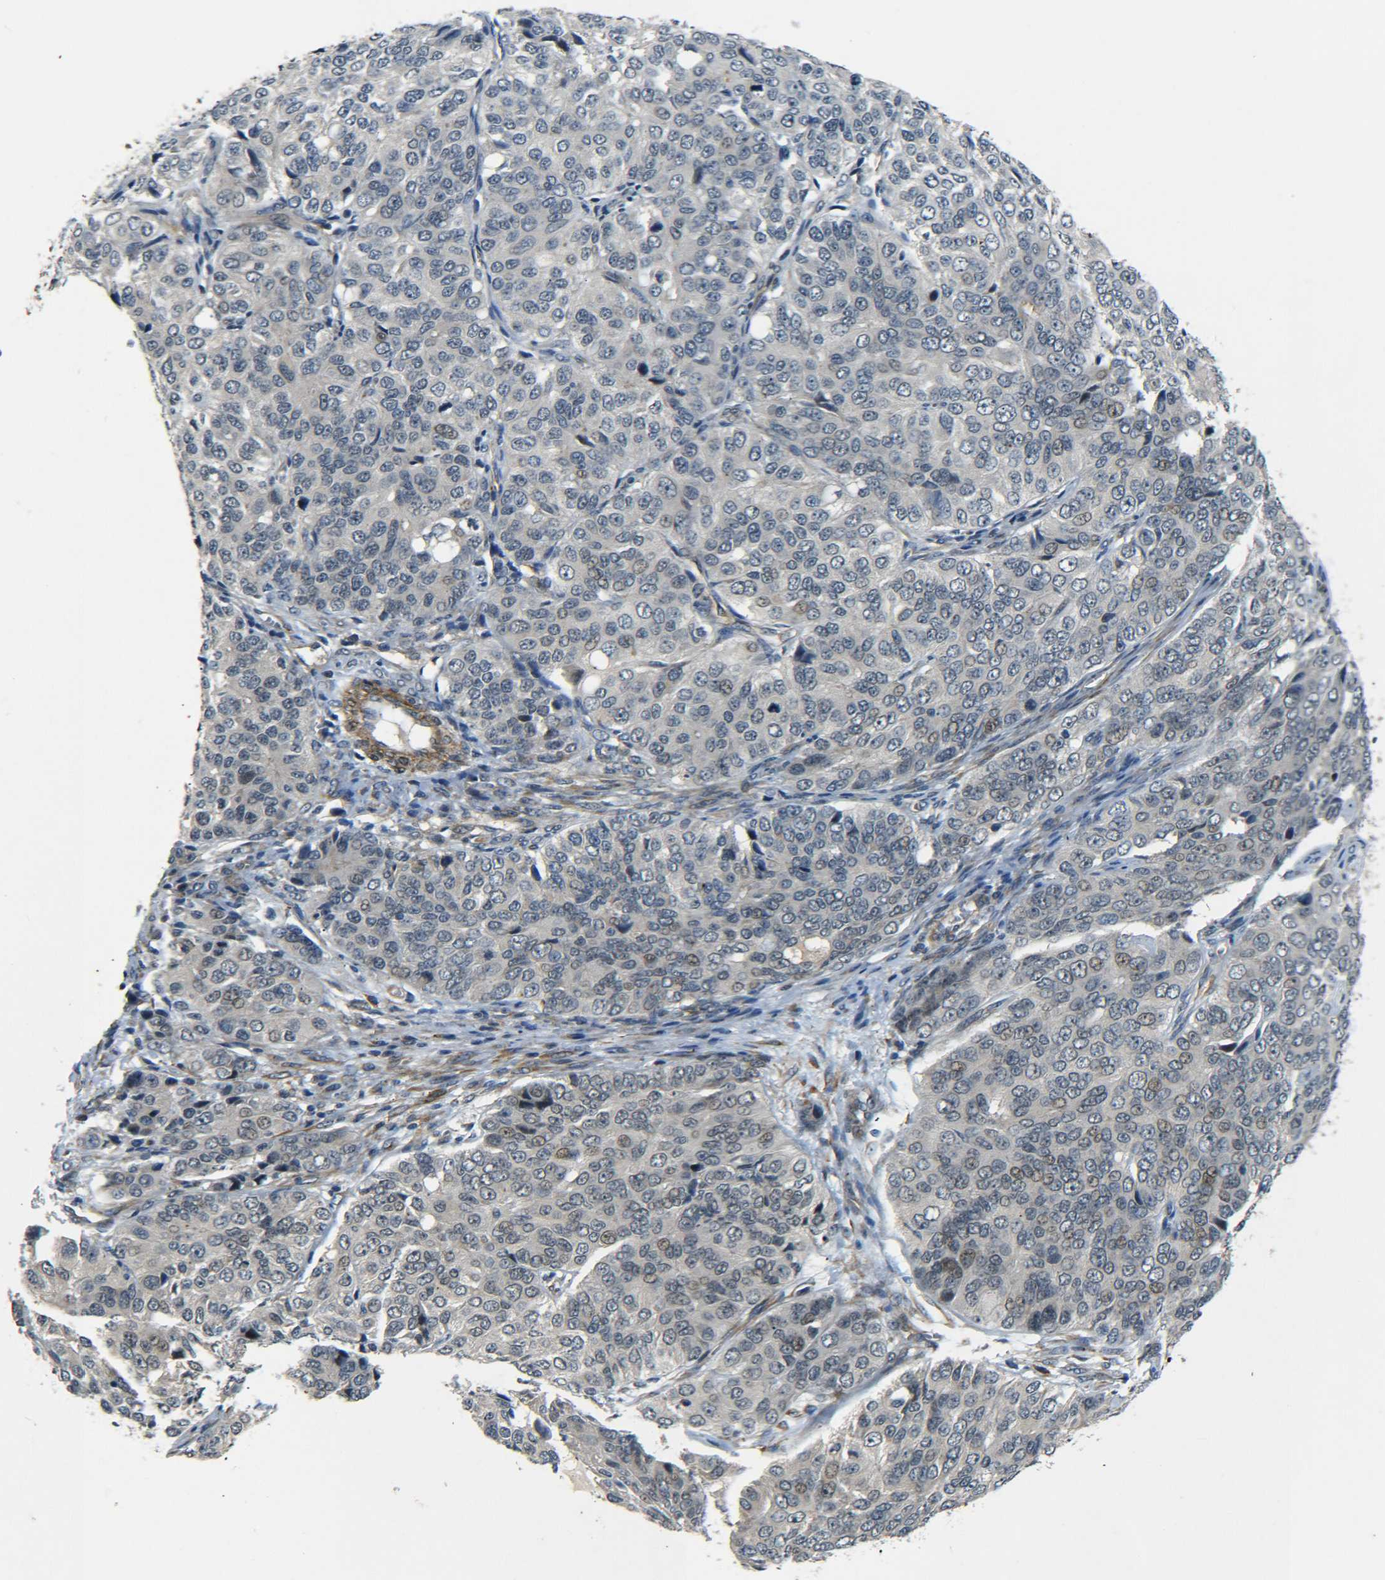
{"staining": {"intensity": "weak", "quantity": "<25%", "location": "nuclear"}, "tissue": "ovarian cancer", "cell_type": "Tumor cells", "image_type": "cancer", "snomed": [{"axis": "morphology", "description": "Carcinoma, endometroid"}, {"axis": "topography", "description": "Ovary"}], "caption": "IHC of endometroid carcinoma (ovarian) displays no staining in tumor cells.", "gene": "MEIS1", "patient": {"sex": "female", "age": 51}}